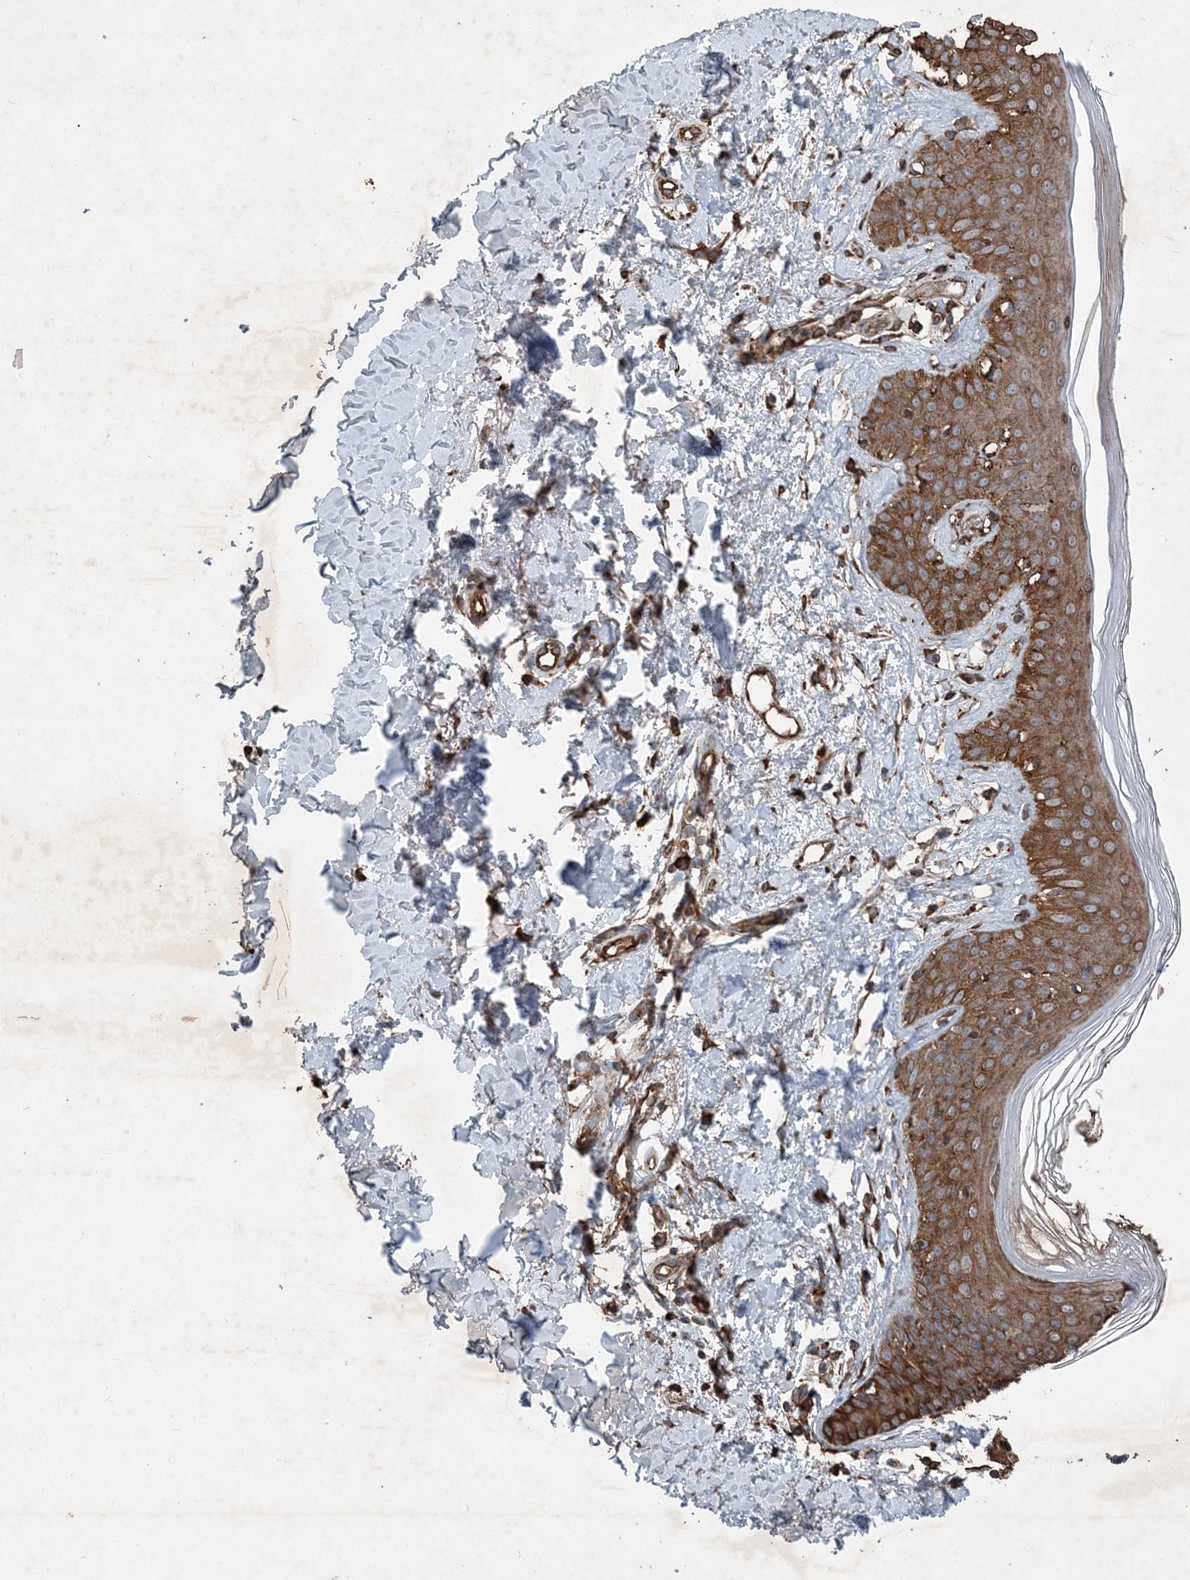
{"staining": {"intensity": "moderate", "quantity": ">75%", "location": "cytoplasmic/membranous"}, "tissue": "skin", "cell_type": "Fibroblasts", "image_type": "normal", "snomed": [{"axis": "morphology", "description": "Normal tissue, NOS"}, {"axis": "topography", "description": "Skin"}], "caption": "An image of skin stained for a protein shows moderate cytoplasmic/membranous brown staining in fibroblasts.", "gene": "PDIA6", "patient": {"sex": "female", "age": 64}}